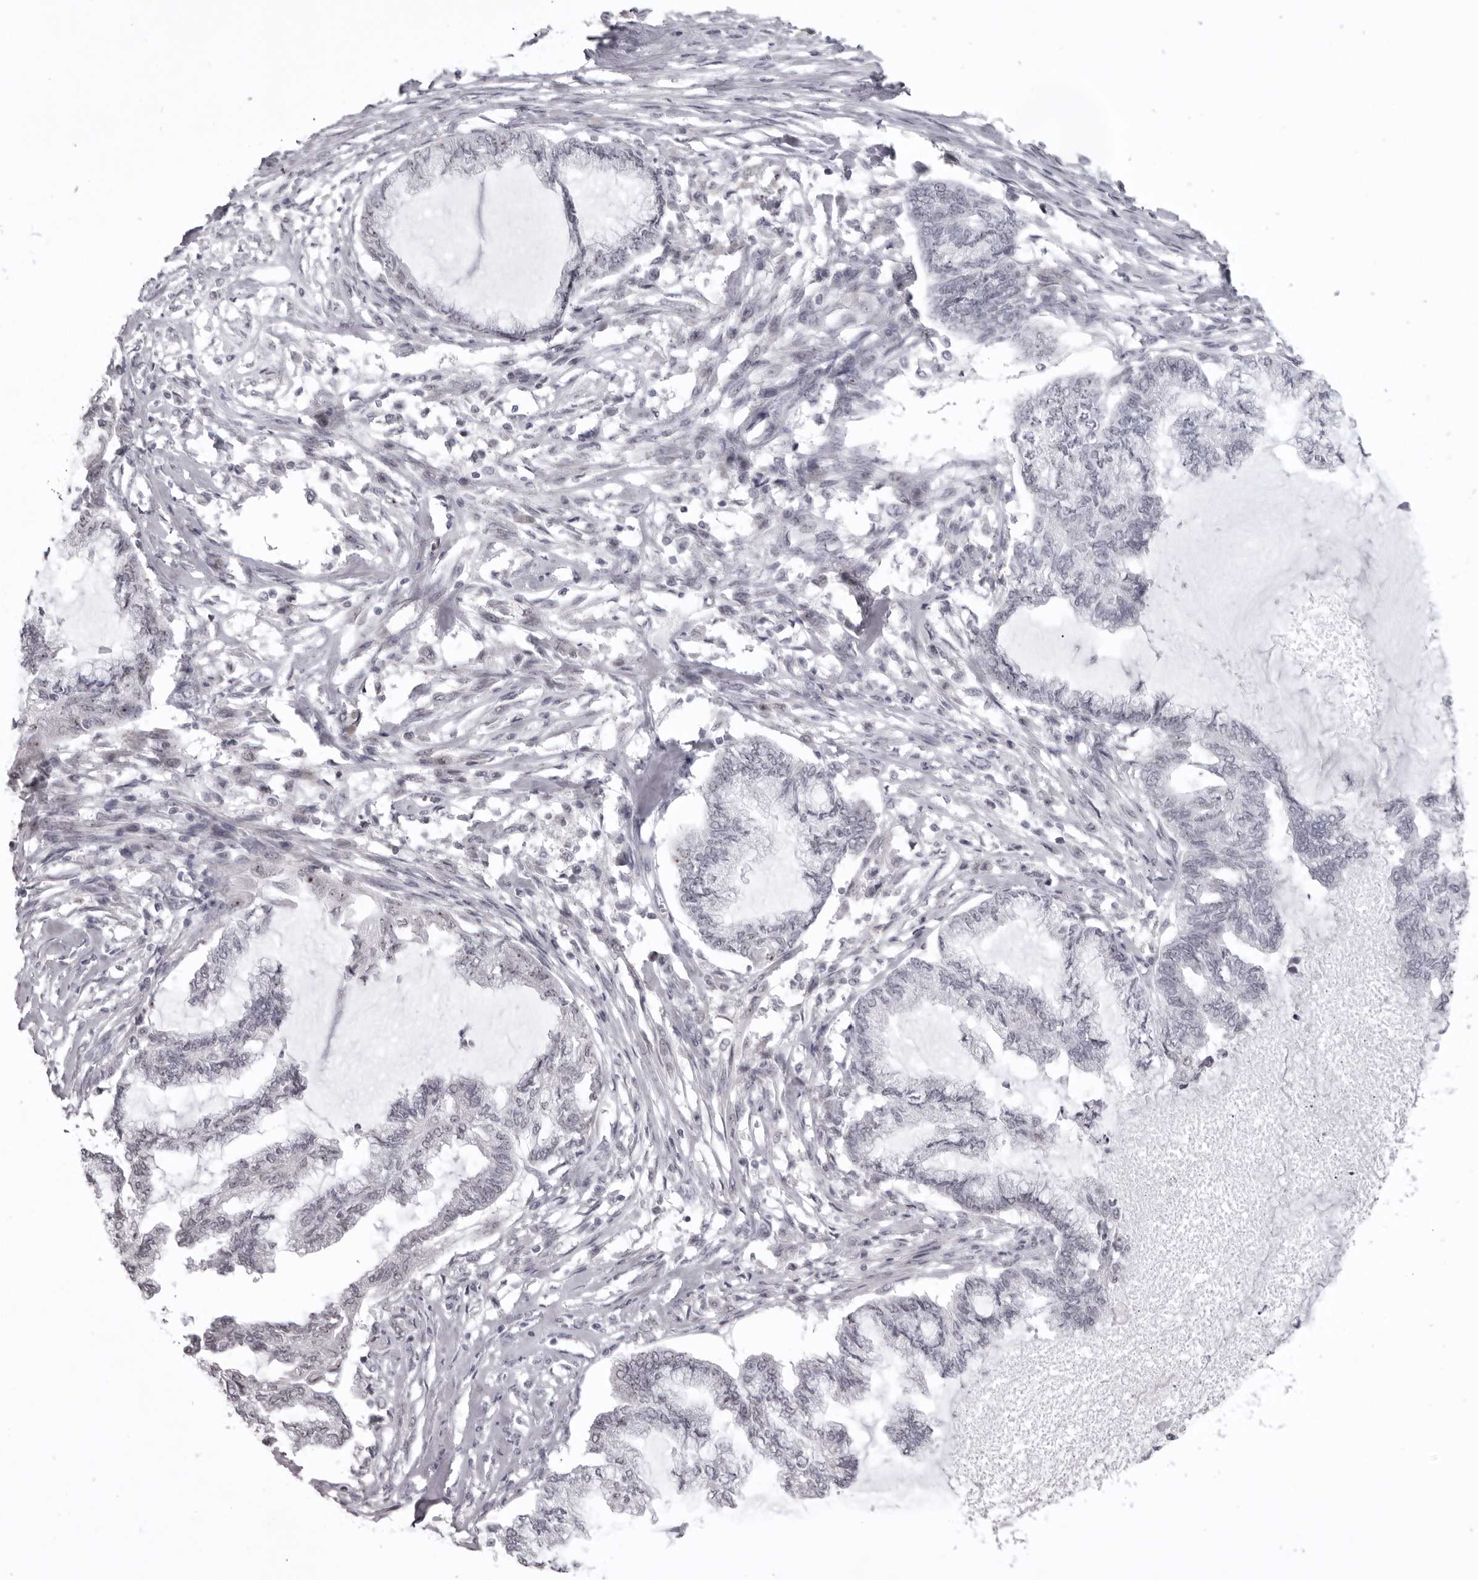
{"staining": {"intensity": "negative", "quantity": "none", "location": "none"}, "tissue": "endometrial cancer", "cell_type": "Tumor cells", "image_type": "cancer", "snomed": [{"axis": "morphology", "description": "Adenocarcinoma, NOS"}, {"axis": "topography", "description": "Endometrium"}], "caption": "Tumor cells are negative for brown protein staining in adenocarcinoma (endometrial).", "gene": "HELZ", "patient": {"sex": "female", "age": 86}}